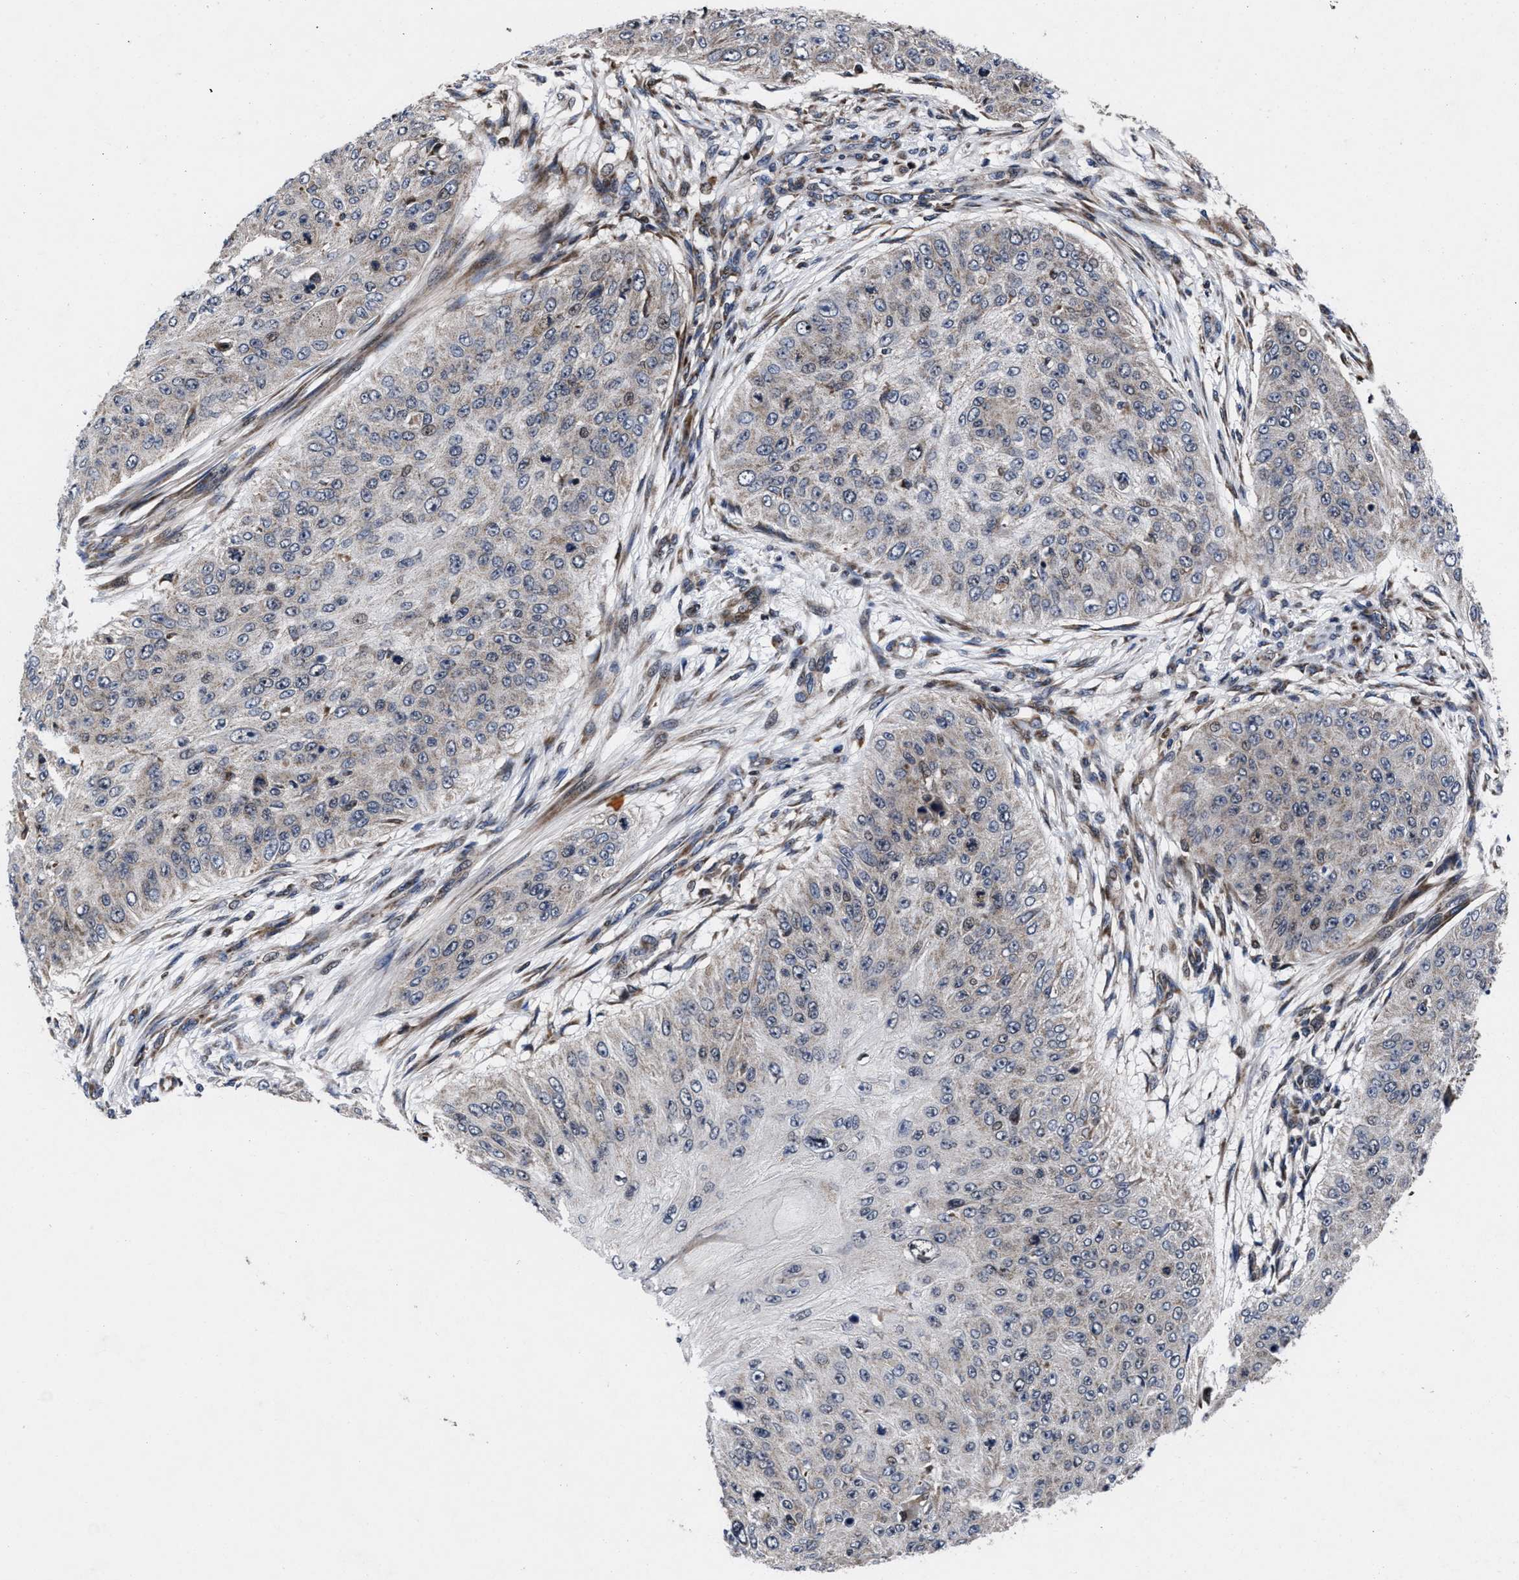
{"staining": {"intensity": "weak", "quantity": "<25%", "location": "cytoplasmic/membranous"}, "tissue": "skin cancer", "cell_type": "Tumor cells", "image_type": "cancer", "snomed": [{"axis": "morphology", "description": "Squamous cell carcinoma, NOS"}, {"axis": "topography", "description": "Skin"}], "caption": "A photomicrograph of human skin squamous cell carcinoma is negative for staining in tumor cells.", "gene": "MRPL50", "patient": {"sex": "female", "age": 80}}